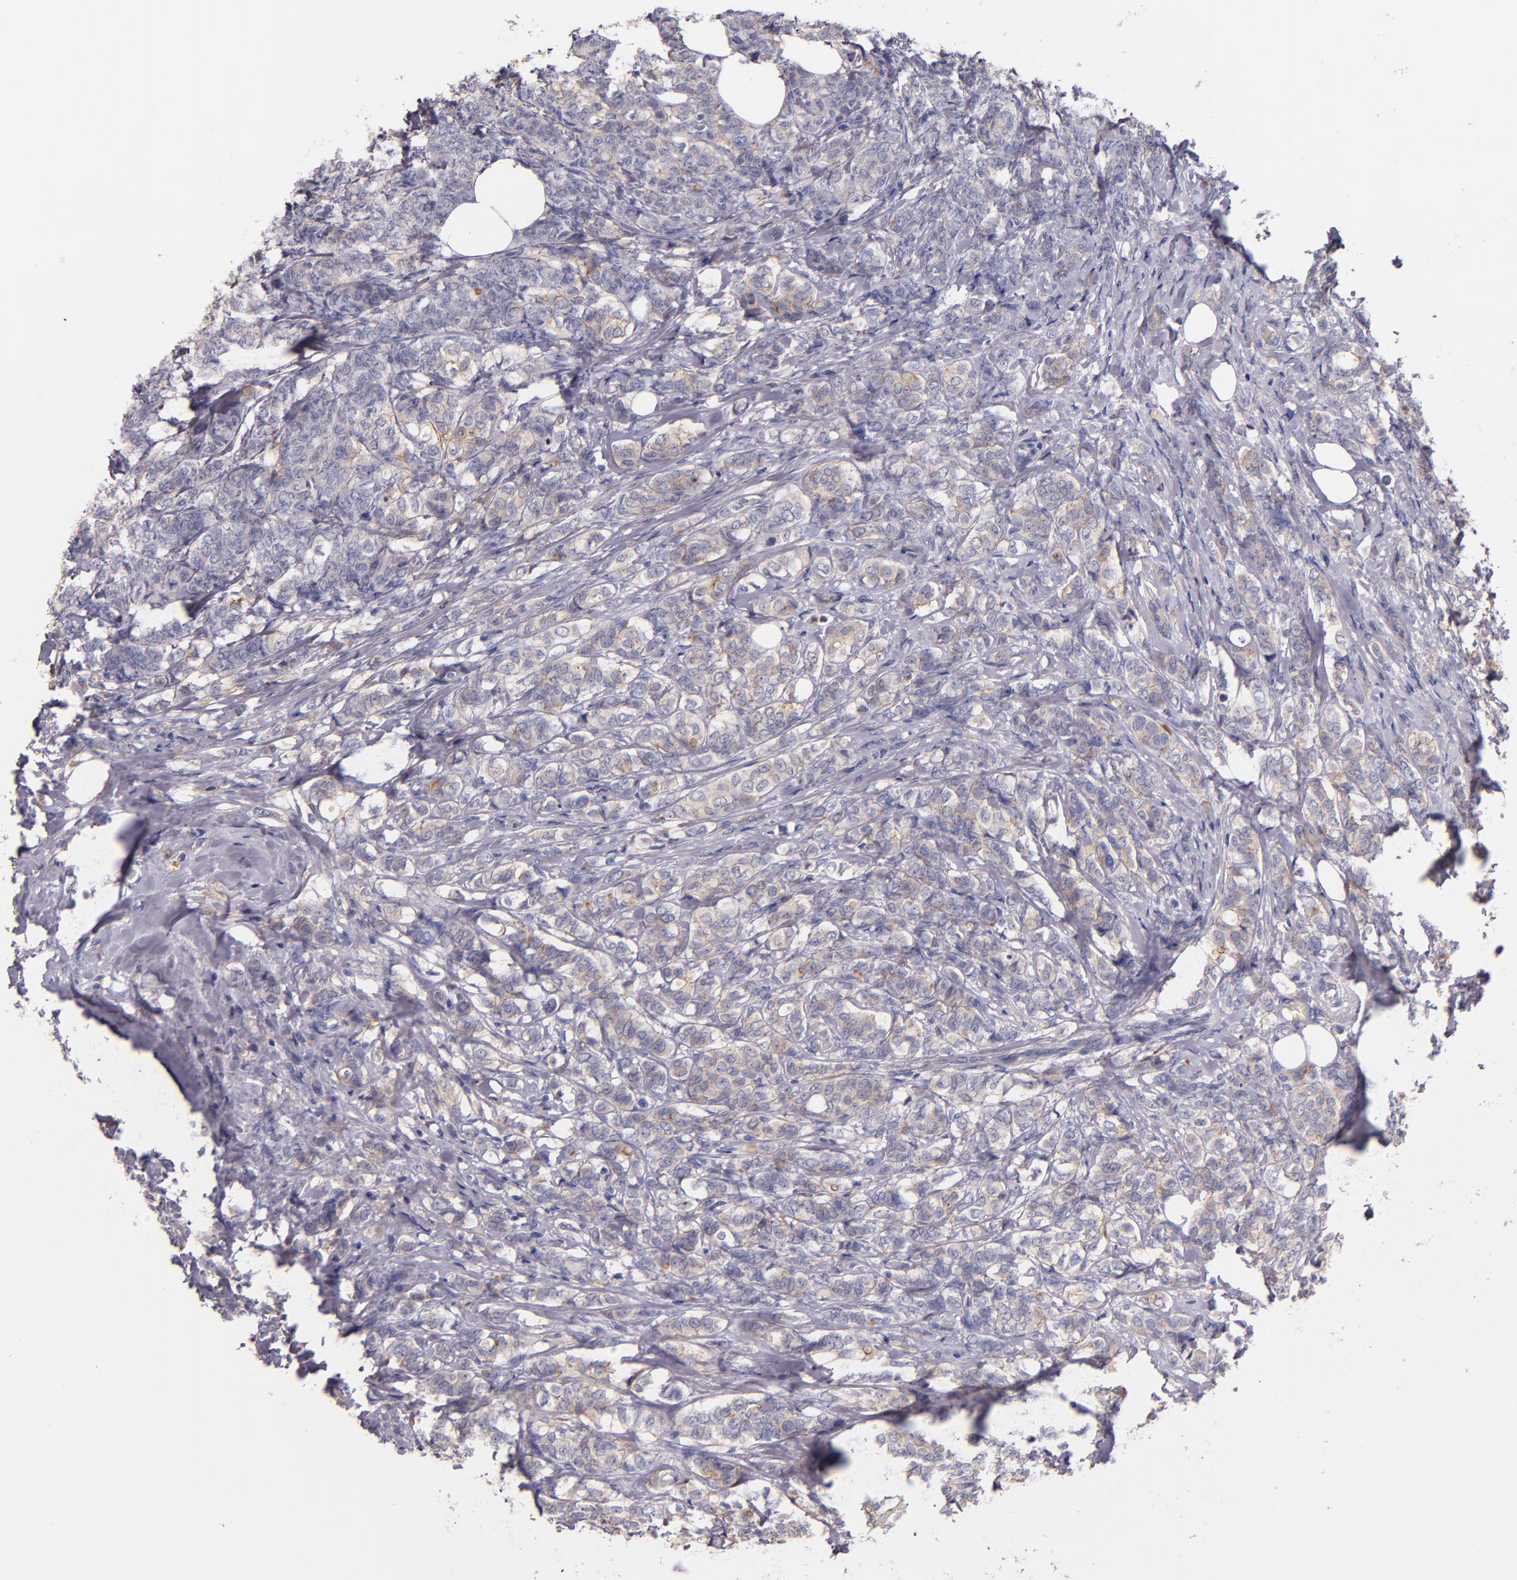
{"staining": {"intensity": "weak", "quantity": "25%-75%", "location": "cytoplasmic/membranous"}, "tissue": "breast cancer", "cell_type": "Tumor cells", "image_type": "cancer", "snomed": [{"axis": "morphology", "description": "Lobular carcinoma"}, {"axis": "topography", "description": "Breast"}], "caption": "Immunohistochemical staining of human lobular carcinoma (breast) demonstrates low levels of weak cytoplasmic/membranous staining in about 25%-75% of tumor cells.", "gene": "C5AR1", "patient": {"sex": "female", "age": 60}}